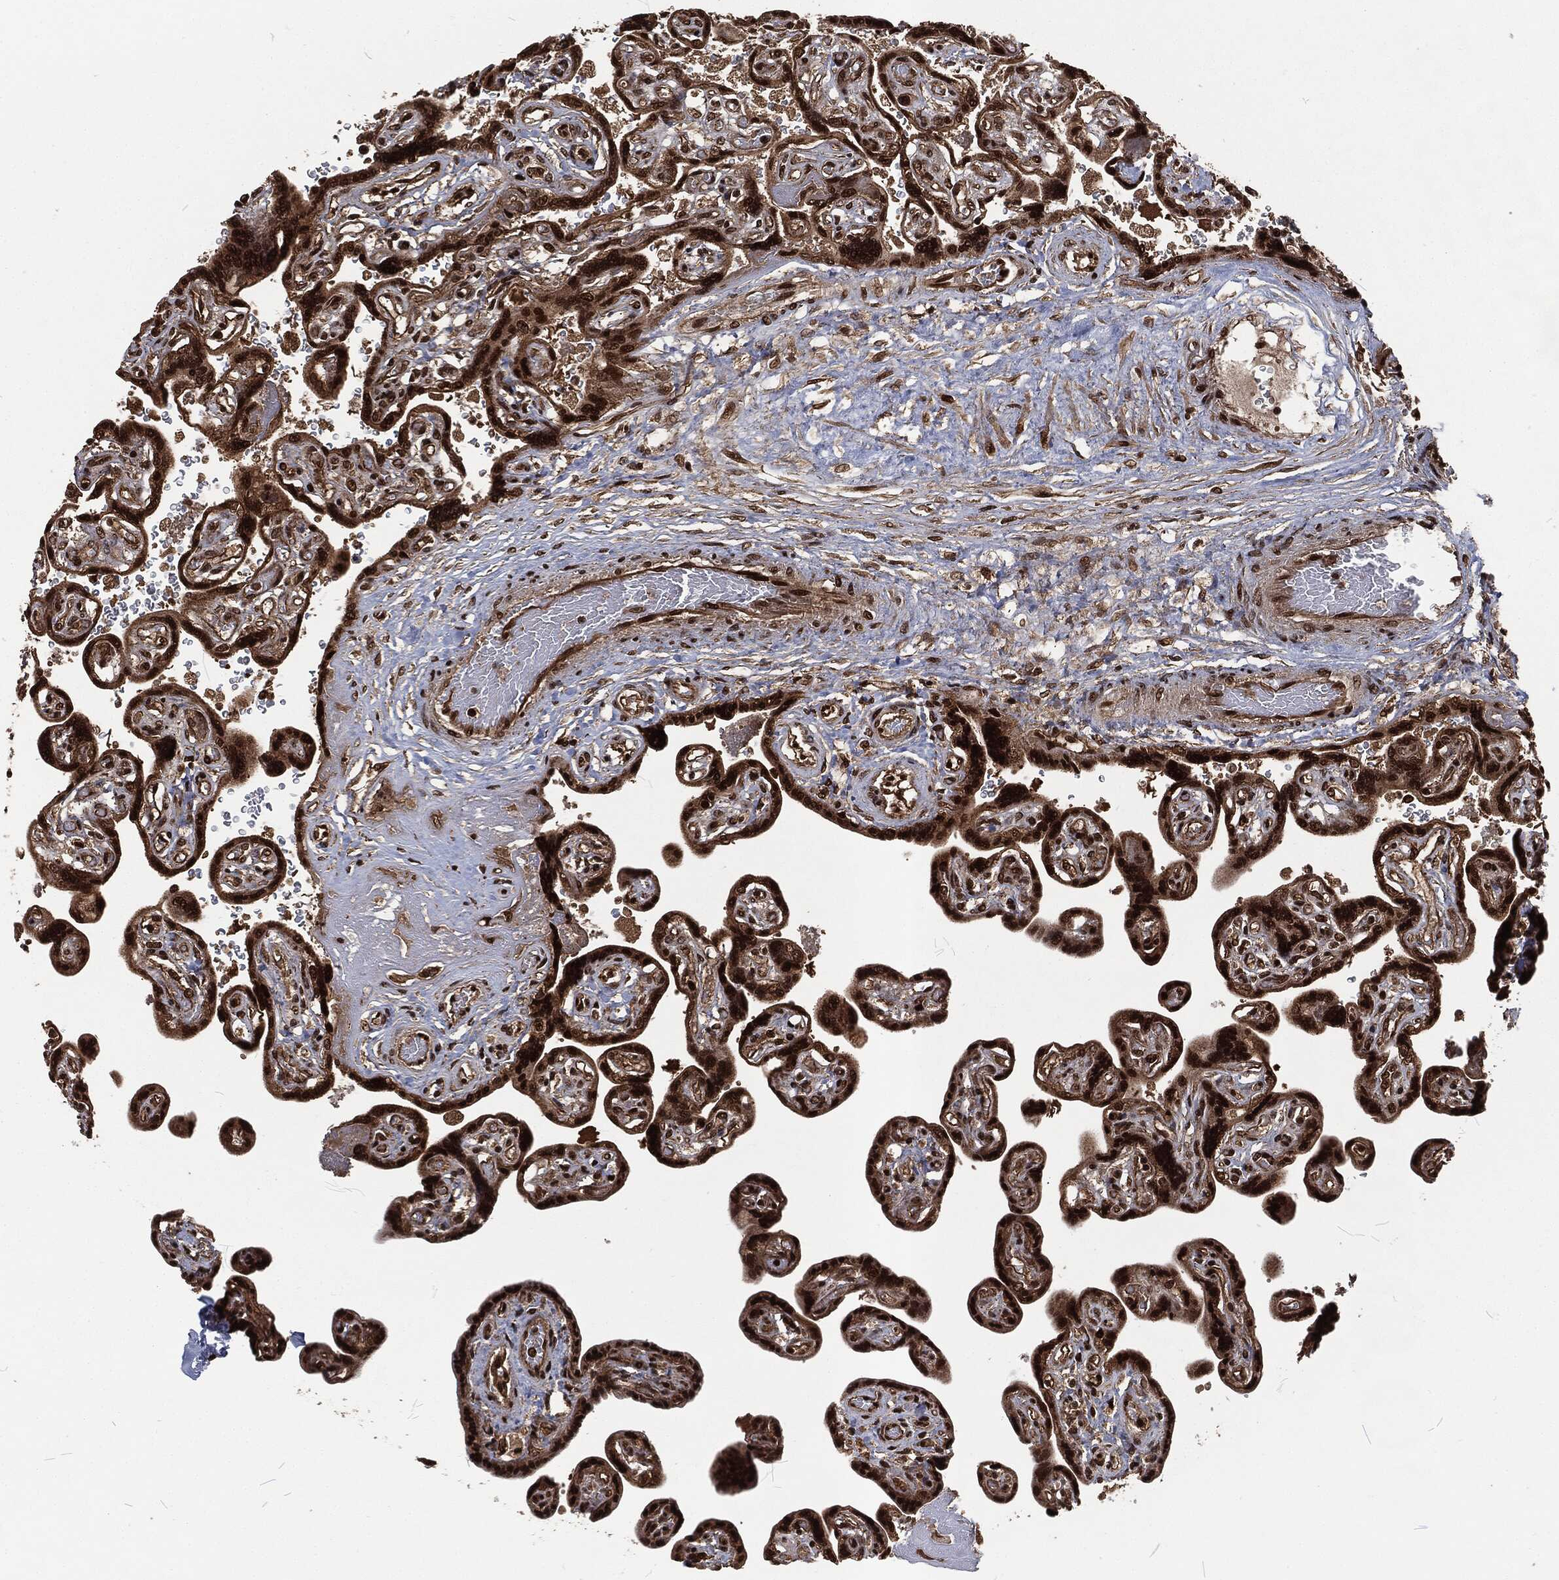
{"staining": {"intensity": "strong", "quantity": ">75%", "location": "nuclear"}, "tissue": "placenta", "cell_type": "Decidual cells", "image_type": "normal", "snomed": [{"axis": "morphology", "description": "Normal tissue, NOS"}, {"axis": "topography", "description": "Placenta"}], "caption": "Approximately >75% of decidual cells in unremarkable human placenta display strong nuclear protein expression as visualized by brown immunohistochemical staining.", "gene": "NGRN", "patient": {"sex": "female", "age": 32}}